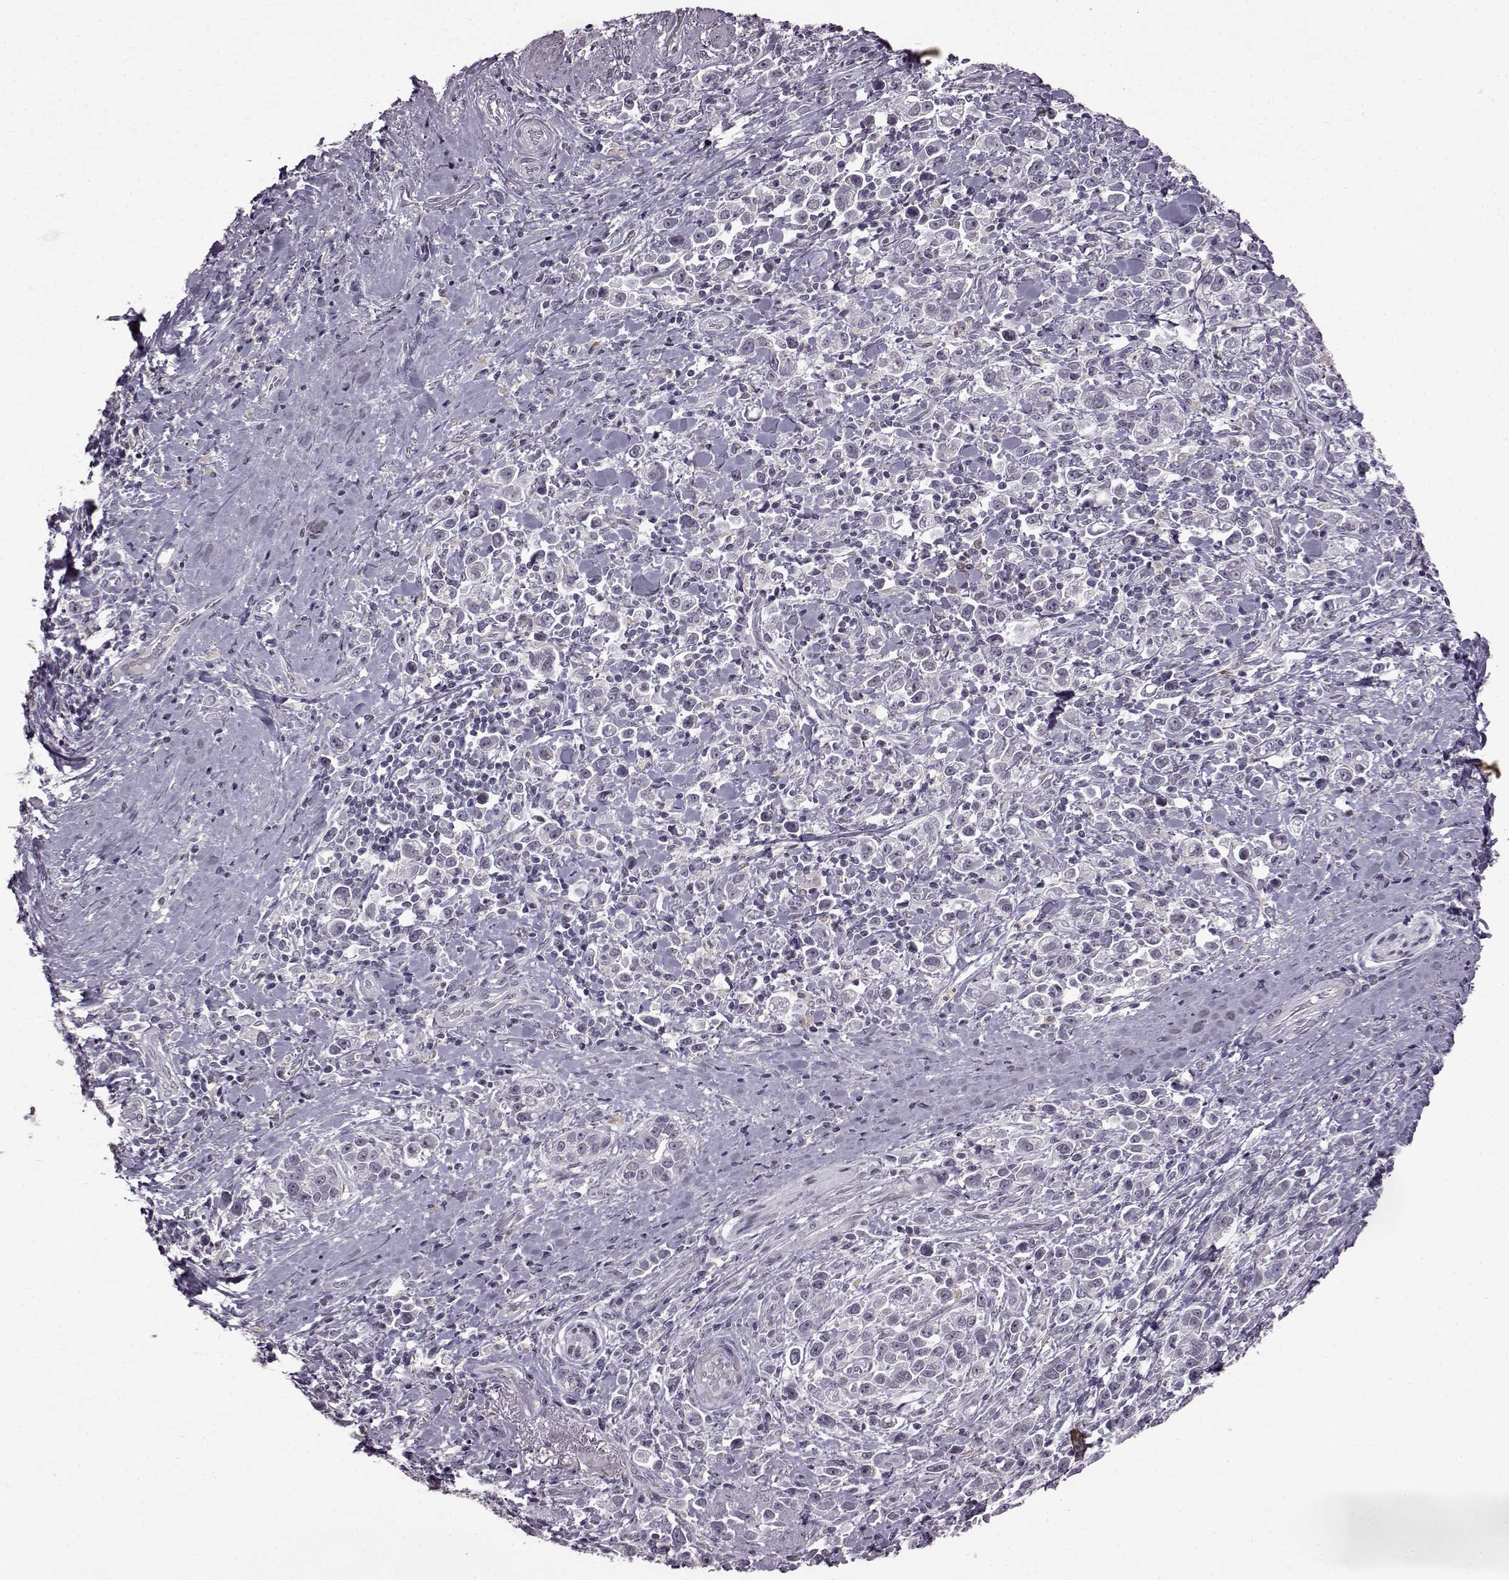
{"staining": {"intensity": "negative", "quantity": "none", "location": "none"}, "tissue": "stomach cancer", "cell_type": "Tumor cells", "image_type": "cancer", "snomed": [{"axis": "morphology", "description": "Adenocarcinoma, NOS"}, {"axis": "topography", "description": "Stomach"}], "caption": "Immunohistochemistry image of neoplastic tissue: stomach cancer stained with DAB reveals no significant protein staining in tumor cells.", "gene": "SLC28A2", "patient": {"sex": "male", "age": 93}}